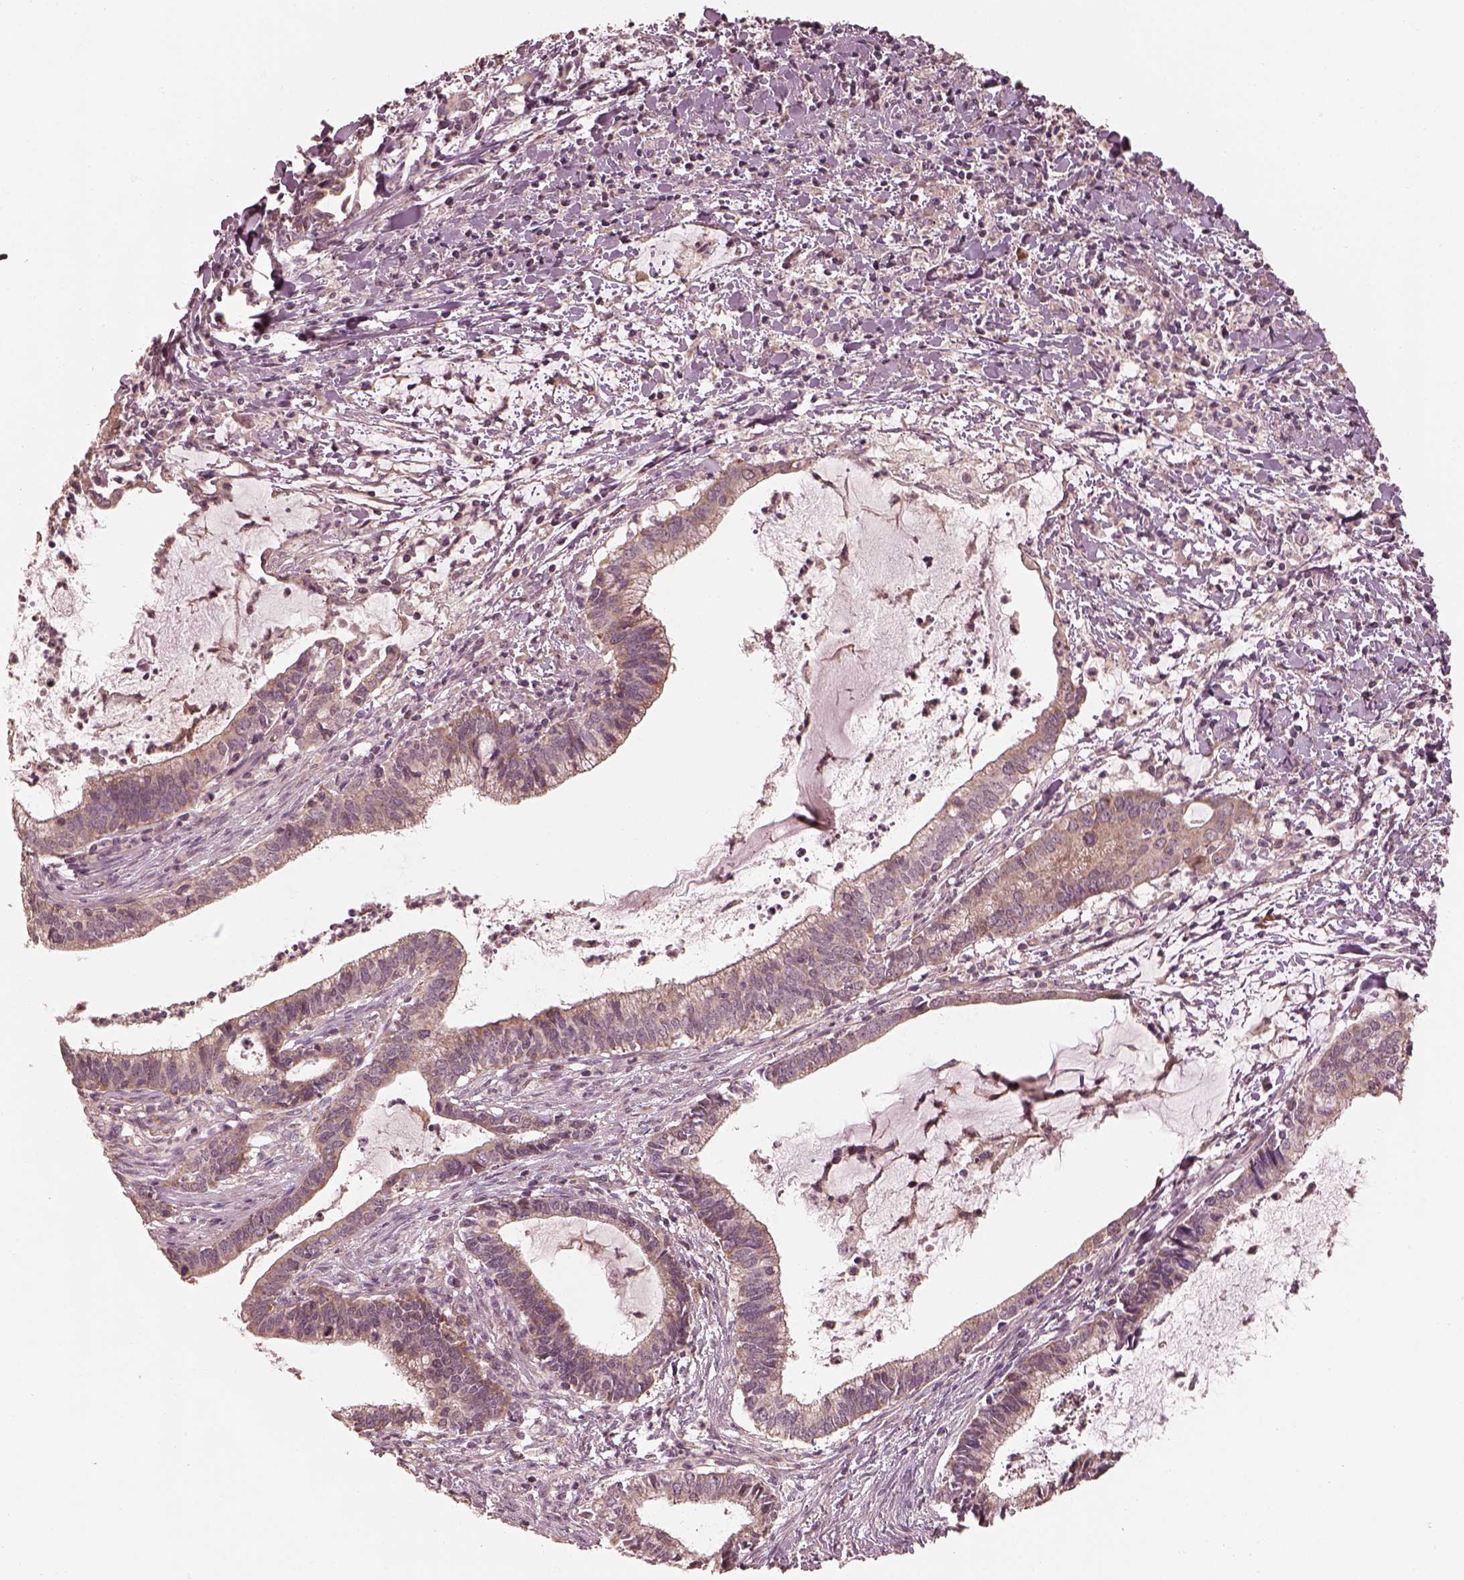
{"staining": {"intensity": "weak", "quantity": "25%-75%", "location": "cytoplasmic/membranous"}, "tissue": "cervical cancer", "cell_type": "Tumor cells", "image_type": "cancer", "snomed": [{"axis": "morphology", "description": "Adenocarcinoma, NOS"}, {"axis": "topography", "description": "Cervix"}], "caption": "This photomicrograph exhibits immunohistochemistry staining of adenocarcinoma (cervical), with low weak cytoplasmic/membranous expression in about 25%-75% of tumor cells.", "gene": "SLC25A46", "patient": {"sex": "female", "age": 42}}